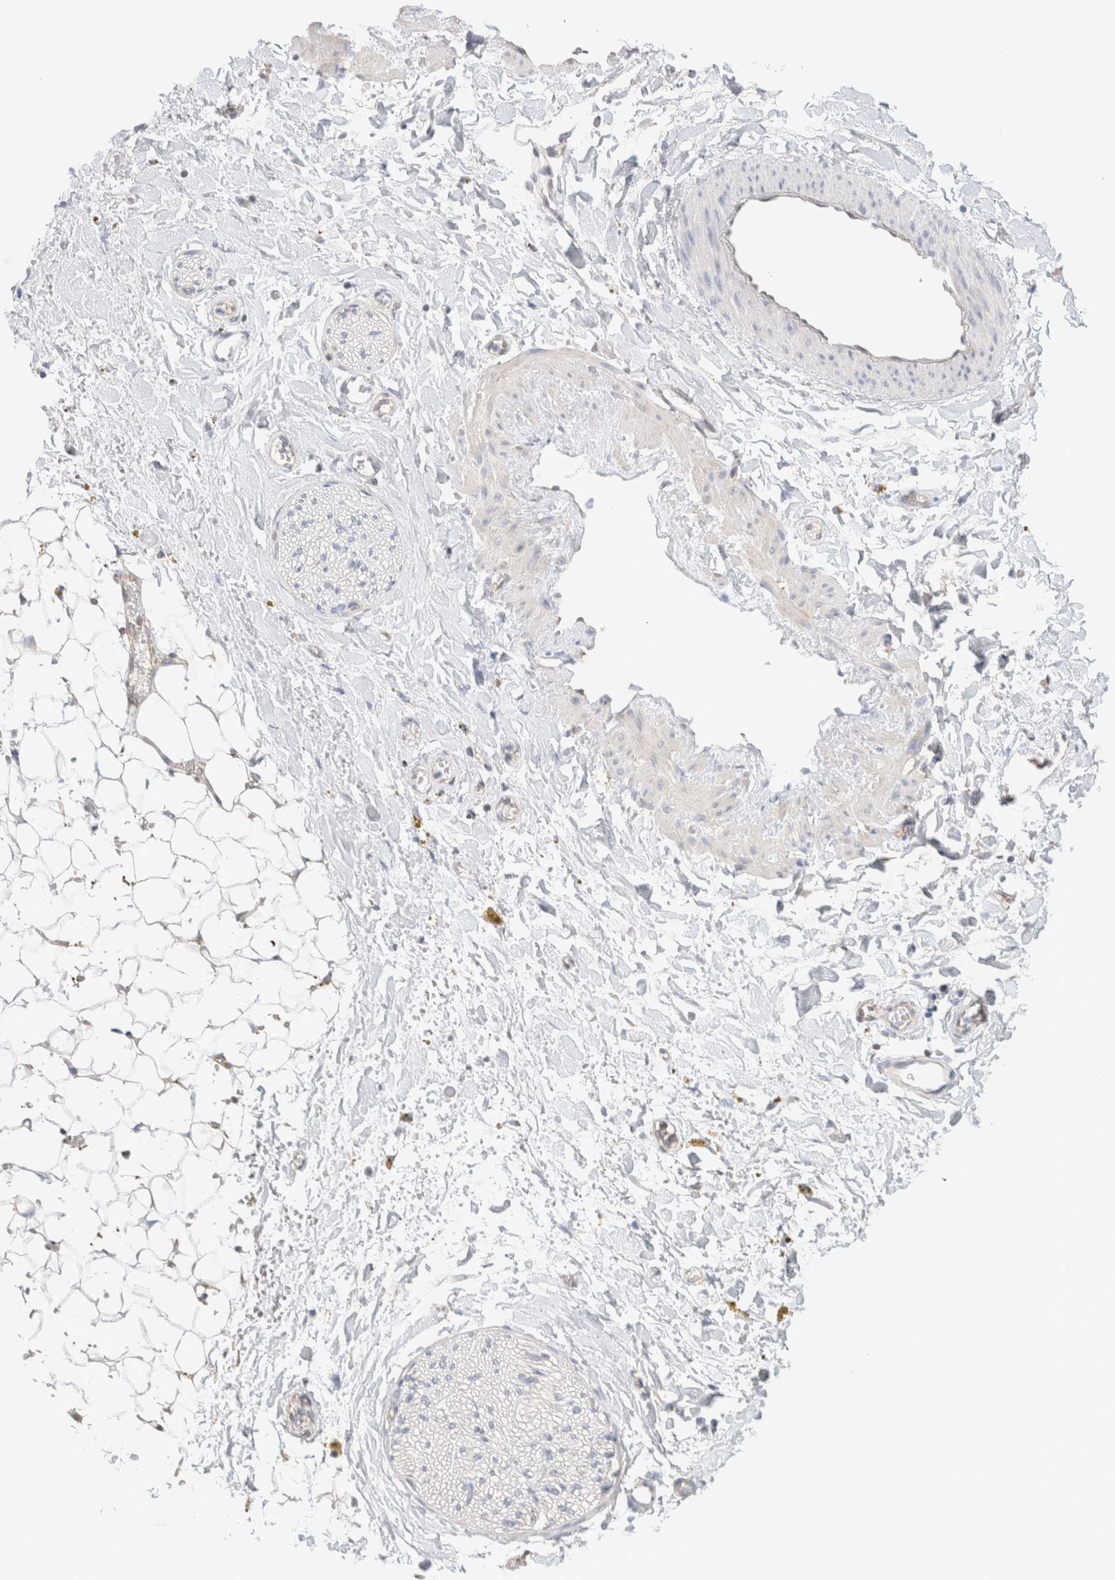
{"staining": {"intensity": "negative", "quantity": "none", "location": "none"}, "tissue": "adipose tissue", "cell_type": "Adipocytes", "image_type": "normal", "snomed": [{"axis": "morphology", "description": "Normal tissue, NOS"}, {"axis": "topography", "description": "Kidney"}, {"axis": "topography", "description": "Peripheral nerve tissue"}], "caption": "Photomicrograph shows no significant protein positivity in adipocytes of normal adipose tissue.", "gene": "CAPN2", "patient": {"sex": "male", "age": 7}}